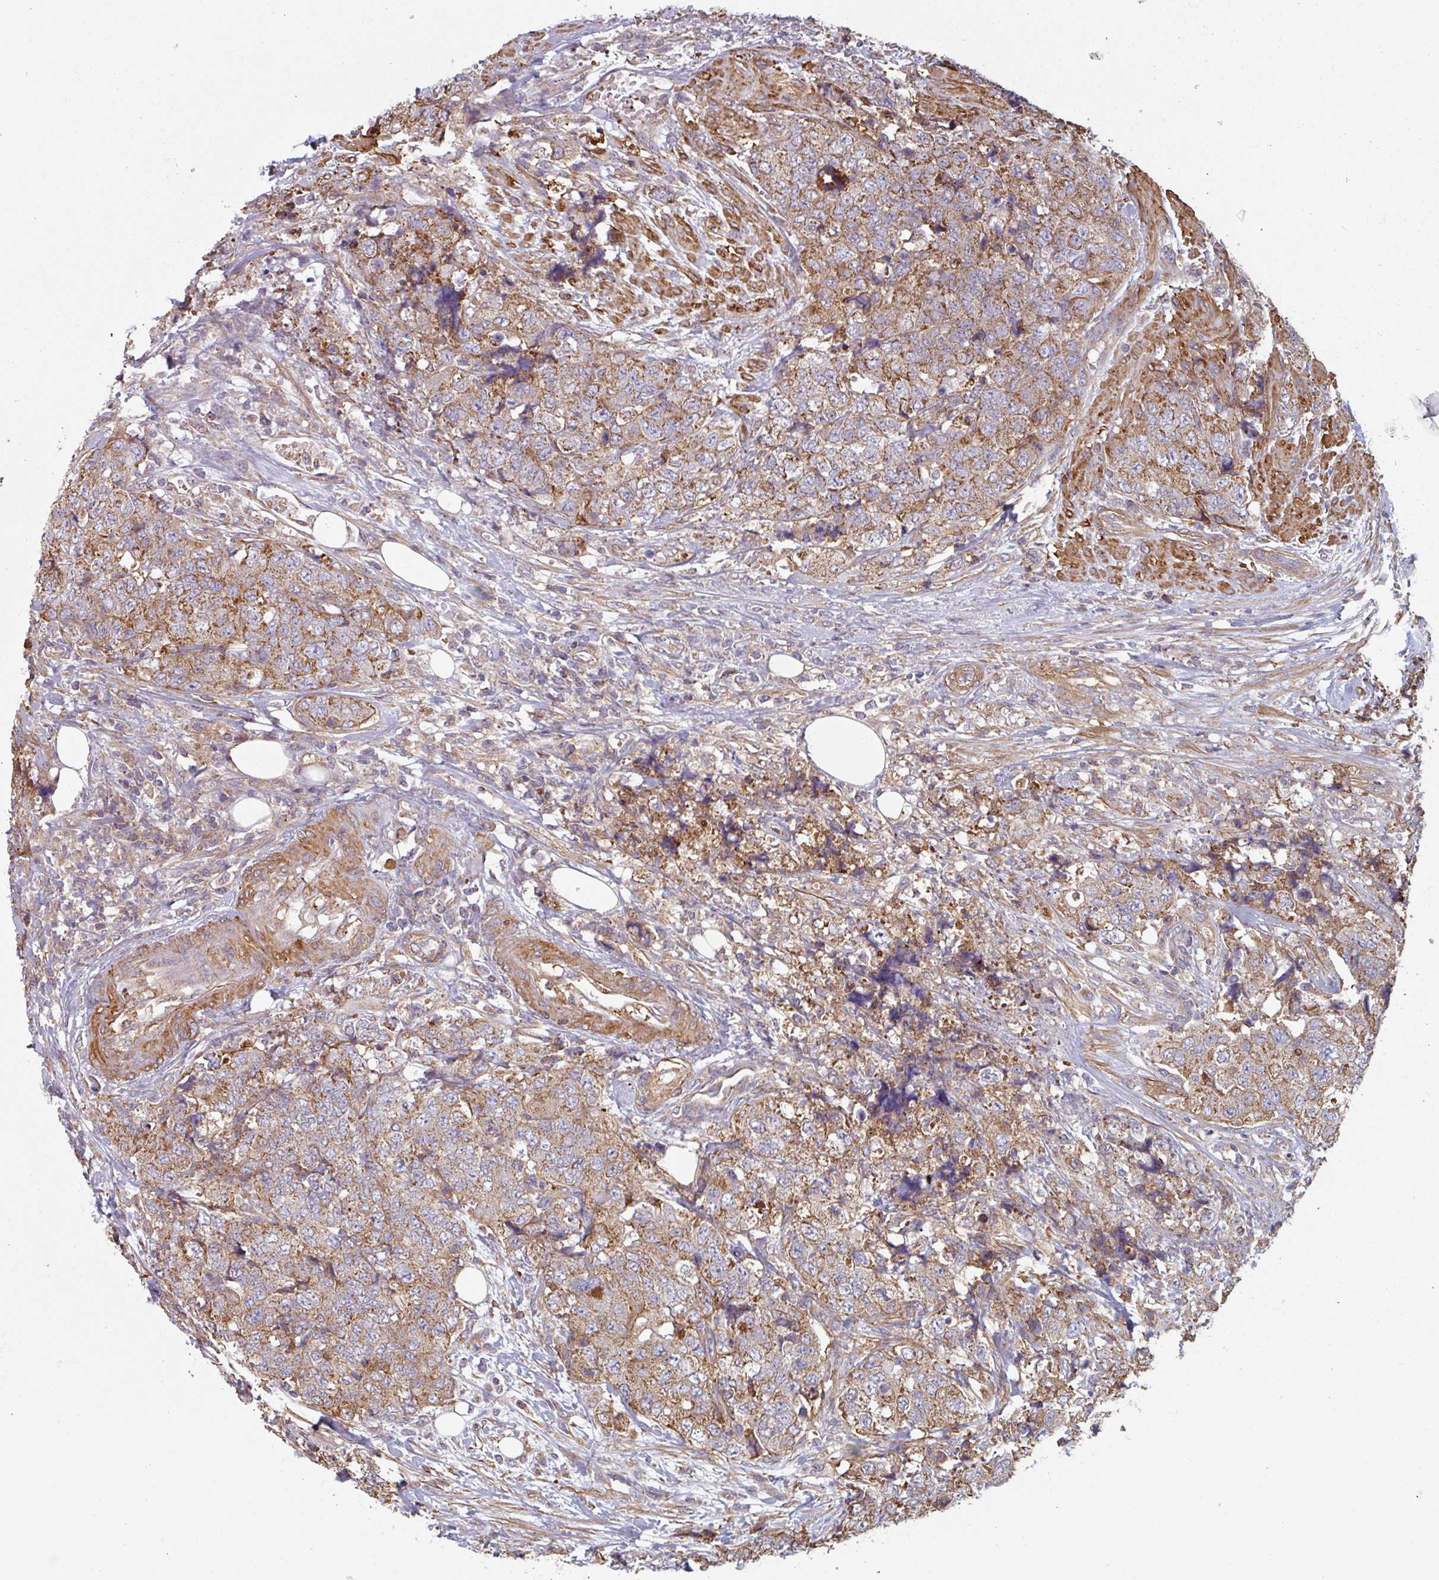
{"staining": {"intensity": "moderate", "quantity": ">75%", "location": "cytoplasmic/membranous"}, "tissue": "urothelial cancer", "cell_type": "Tumor cells", "image_type": "cancer", "snomed": [{"axis": "morphology", "description": "Urothelial carcinoma, High grade"}, {"axis": "topography", "description": "Urinary bladder"}], "caption": "An image of urothelial carcinoma (high-grade) stained for a protein exhibits moderate cytoplasmic/membranous brown staining in tumor cells.", "gene": "GSTA4", "patient": {"sex": "female", "age": 78}}